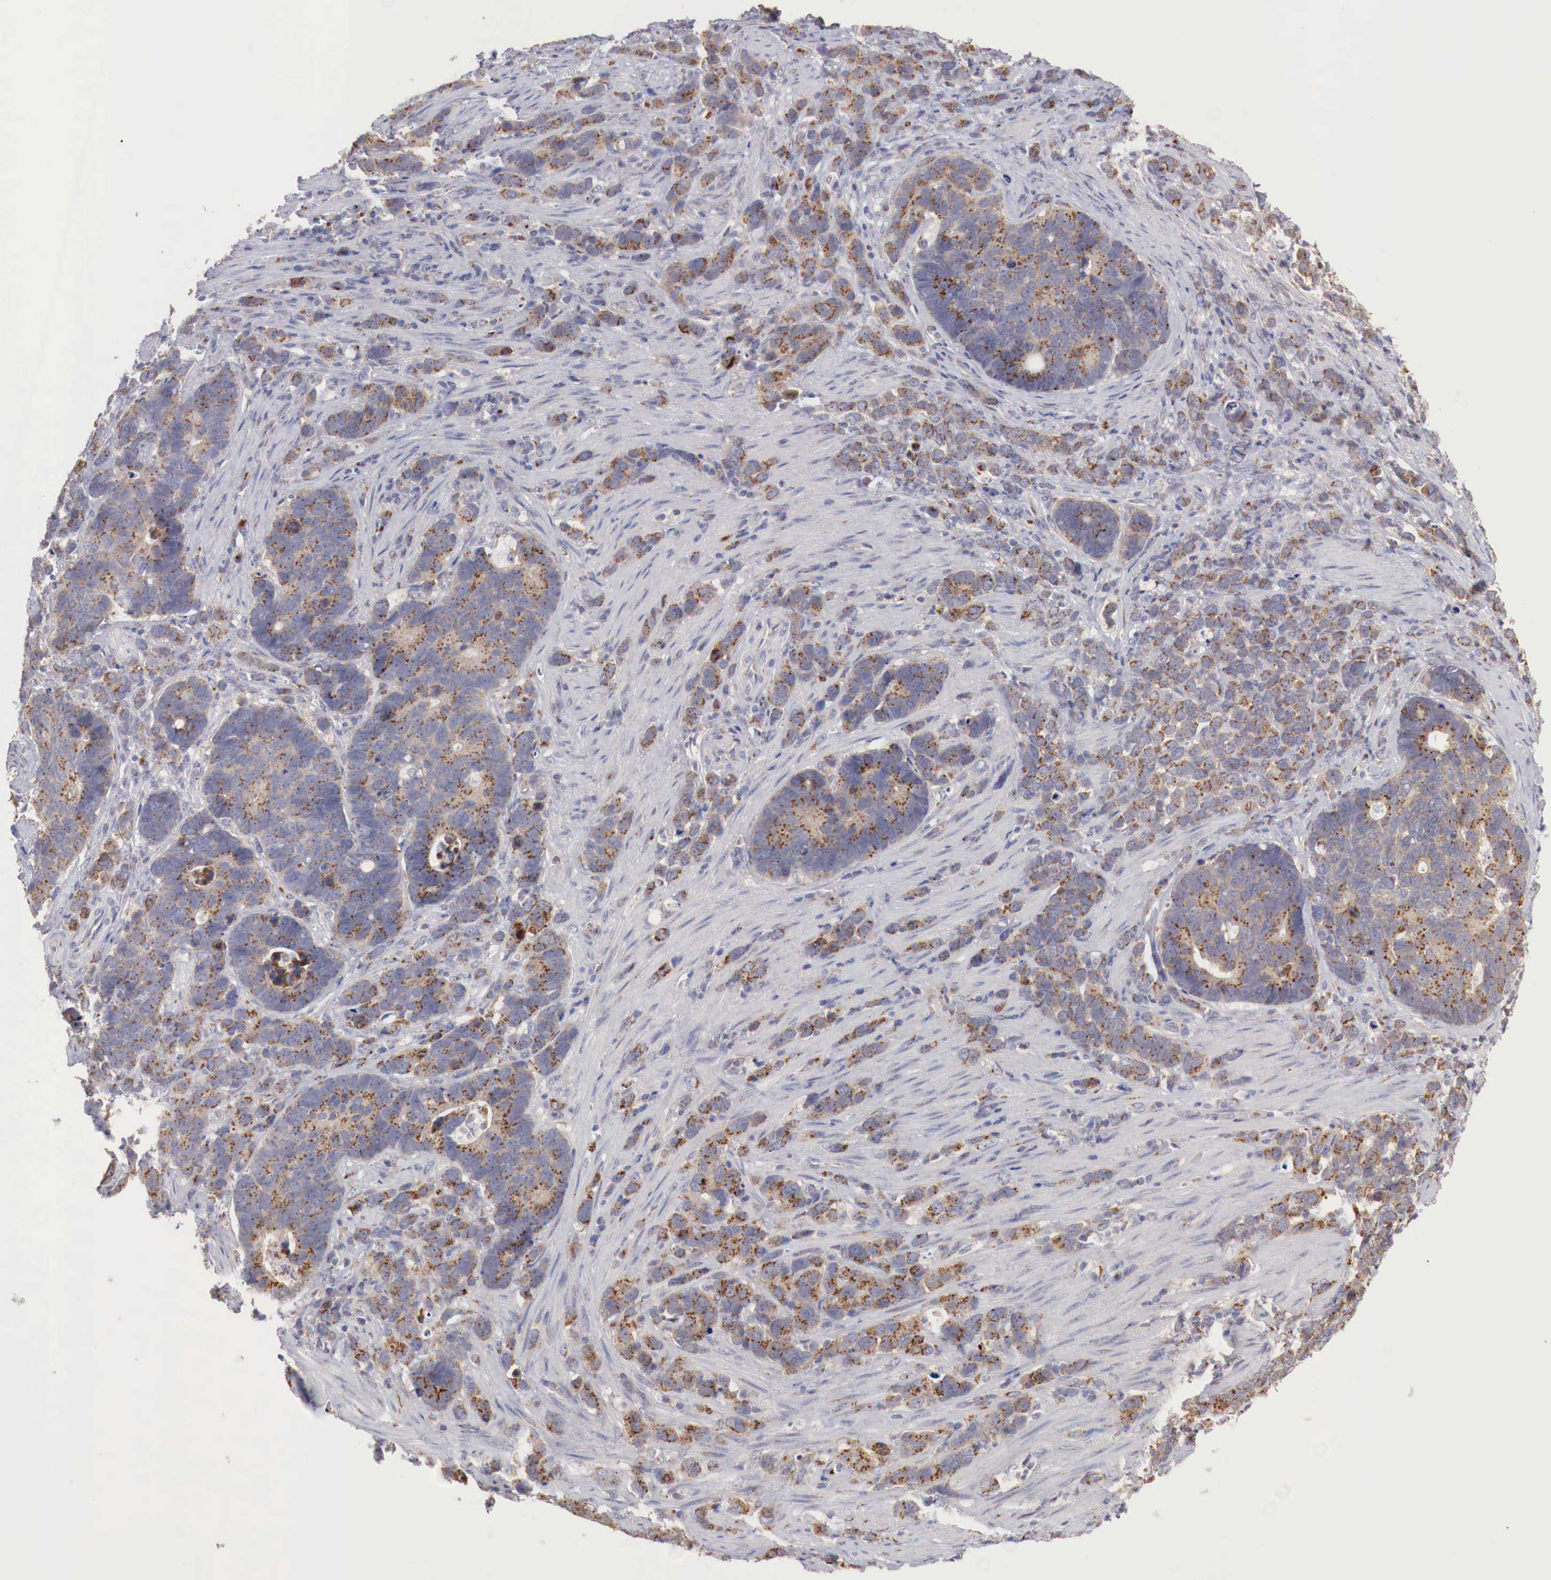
{"staining": {"intensity": "moderate", "quantity": ">75%", "location": "cytoplasmic/membranous"}, "tissue": "stomach cancer", "cell_type": "Tumor cells", "image_type": "cancer", "snomed": [{"axis": "morphology", "description": "Adenocarcinoma, NOS"}, {"axis": "topography", "description": "Stomach, upper"}], "caption": "The immunohistochemical stain shows moderate cytoplasmic/membranous positivity in tumor cells of stomach cancer (adenocarcinoma) tissue.", "gene": "SYAP1", "patient": {"sex": "male", "age": 71}}